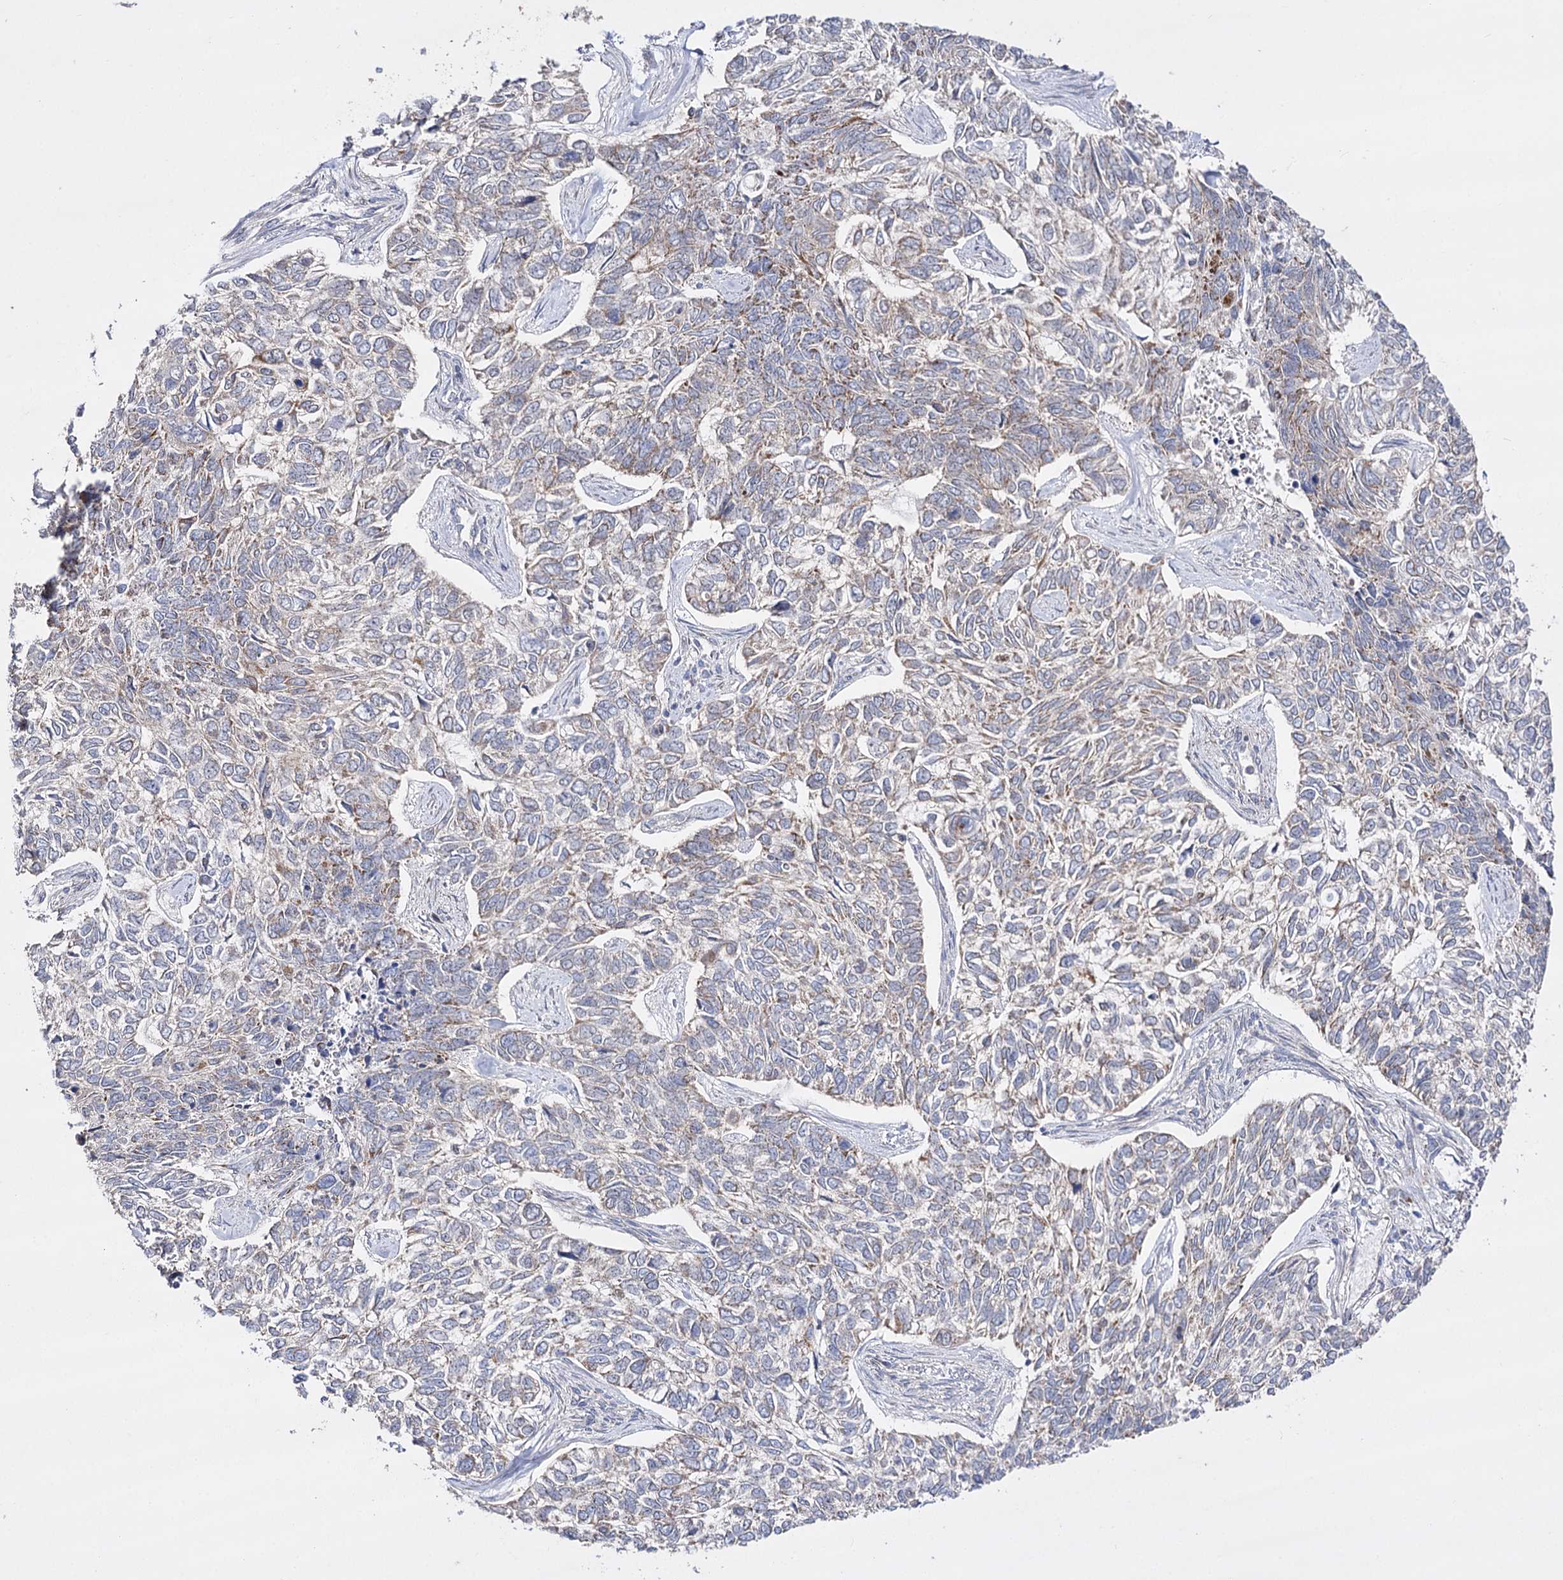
{"staining": {"intensity": "weak", "quantity": "<25%", "location": "cytoplasmic/membranous"}, "tissue": "skin cancer", "cell_type": "Tumor cells", "image_type": "cancer", "snomed": [{"axis": "morphology", "description": "Basal cell carcinoma"}, {"axis": "topography", "description": "Skin"}], "caption": "An immunohistochemistry image of skin cancer (basal cell carcinoma) is shown. There is no staining in tumor cells of skin cancer (basal cell carcinoma).", "gene": "NADK2", "patient": {"sex": "female", "age": 65}}